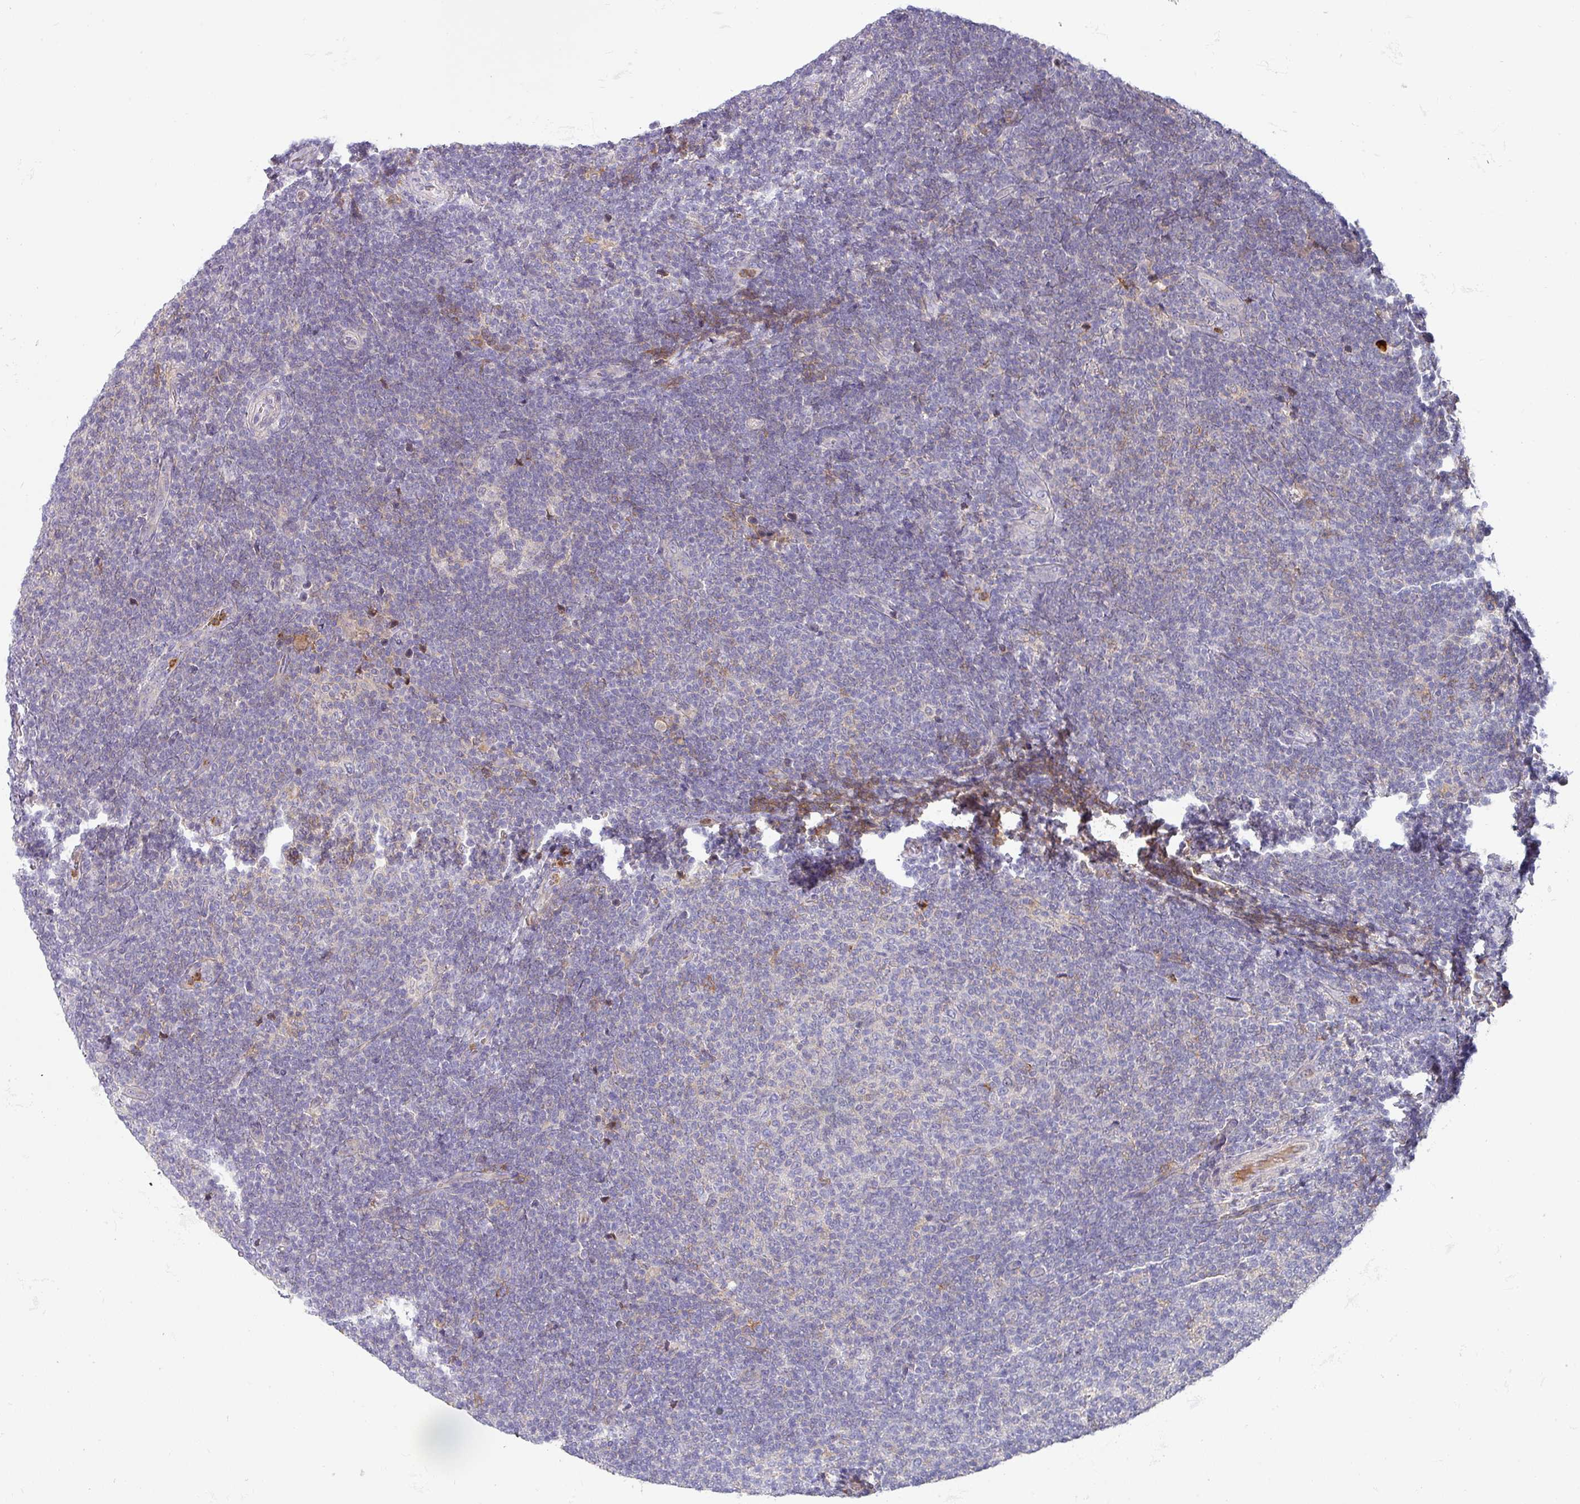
{"staining": {"intensity": "negative", "quantity": "none", "location": "none"}, "tissue": "lymphoma", "cell_type": "Tumor cells", "image_type": "cancer", "snomed": [{"axis": "morphology", "description": "Malignant lymphoma, non-Hodgkin's type, Low grade"}, {"axis": "topography", "description": "Lymph node"}], "caption": "Immunohistochemistry photomicrograph of neoplastic tissue: human low-grade malignant lymphoma, non-Hodgkin's type stained with DAB displays no significant protein expression in tumor cells.", "gene": "BTLA", "patient": {"sex": "male", "age": 66}}